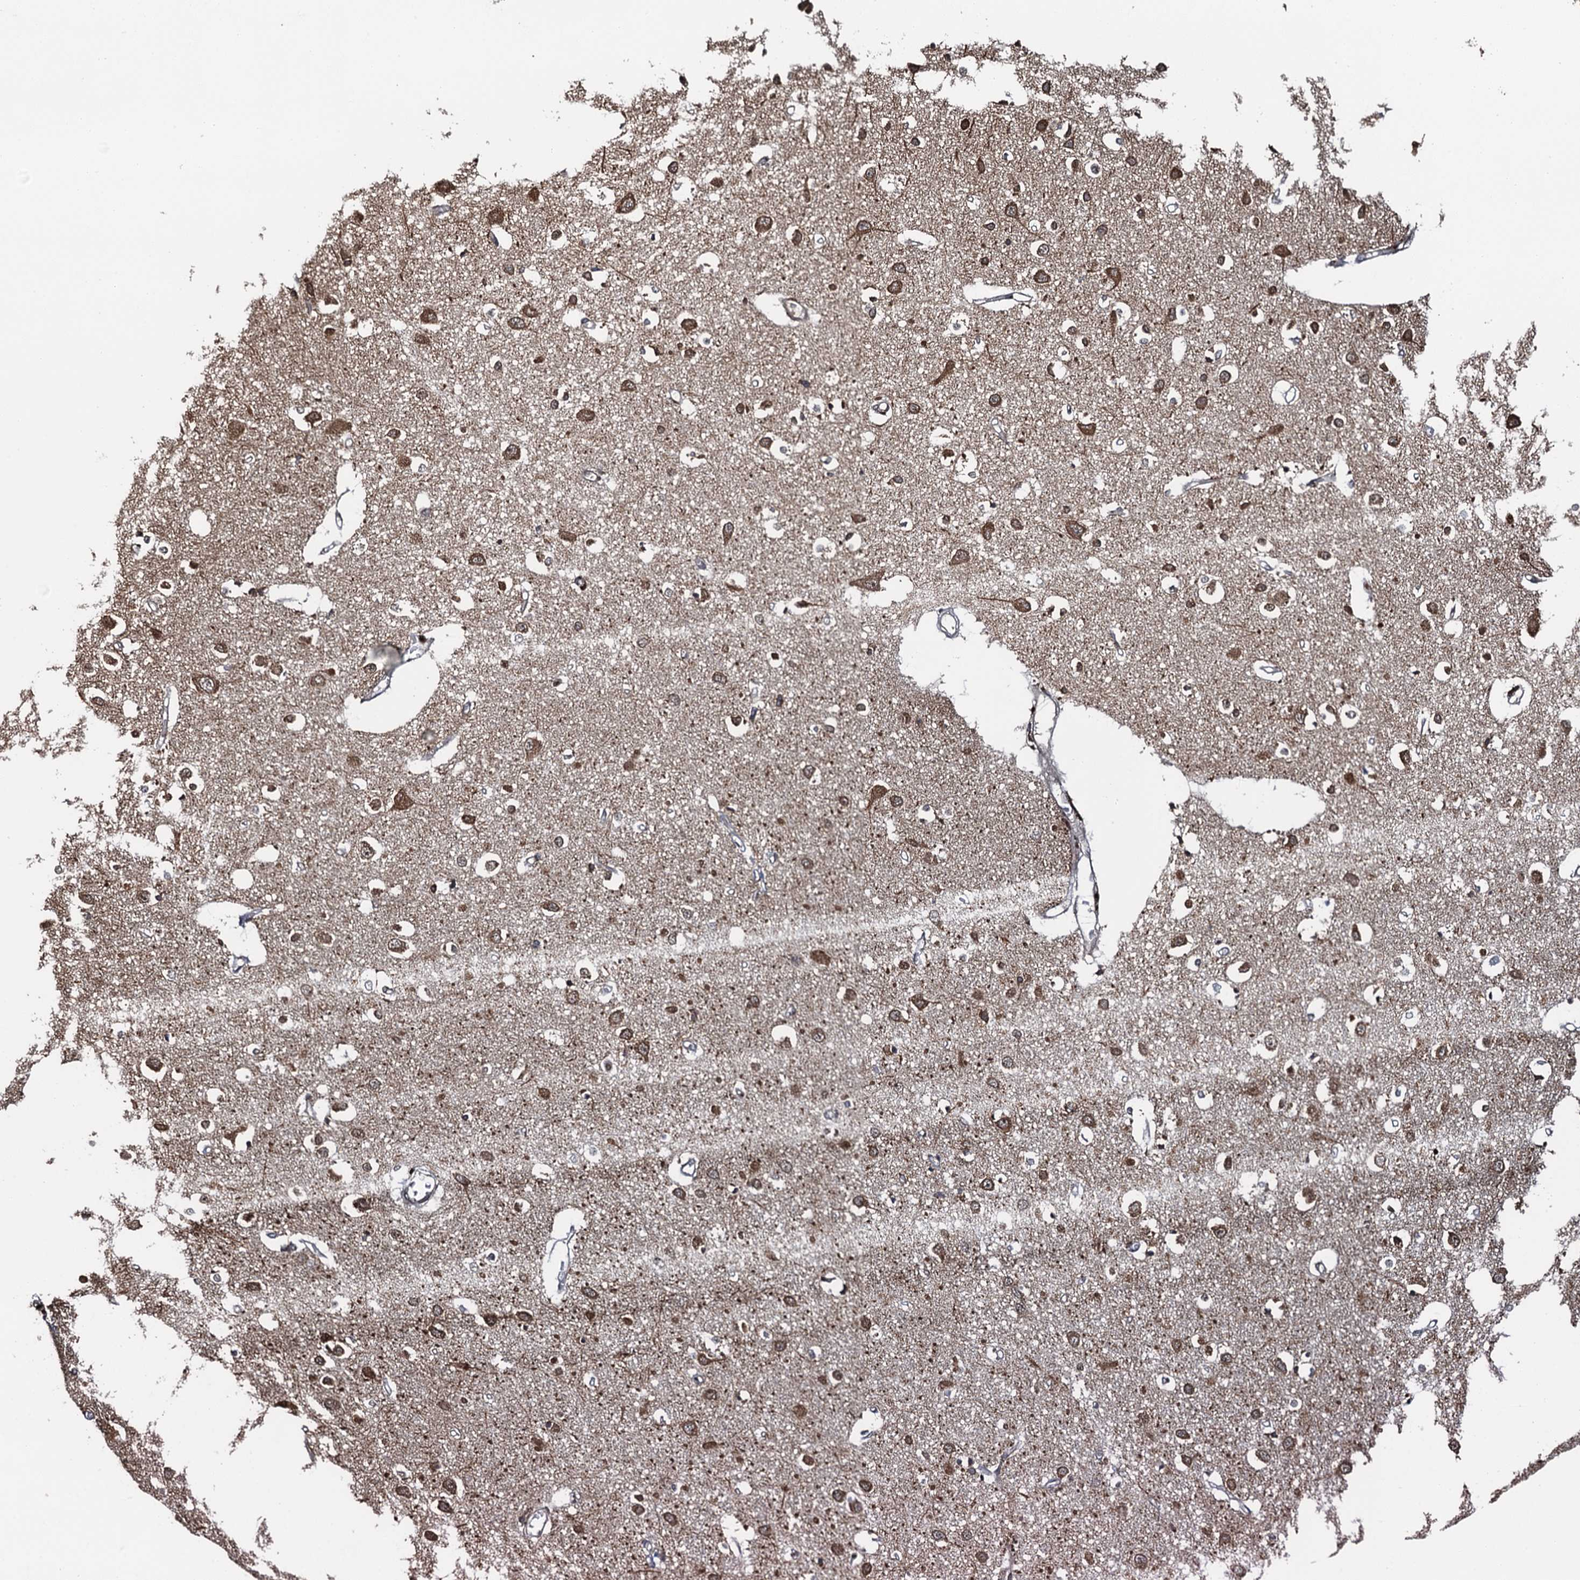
{"staining": {"intensity": "negative", "quantity": "none", "location": "none"}, "tissue": "cerebral cortex", "cell_type": "Endothelial cells", "image_type": "normal", "snomed": [{"axis": "morphology", "description": "Normal tissue, NOS"}, {"axis": "topography", "description": "Cerebral cortex"}], "caption": "The IHC image has no significant staining in endothelial cells of cerebral cortex.", "gene": "WHAMM", "patient": {"sex": "female", "age": 64}}